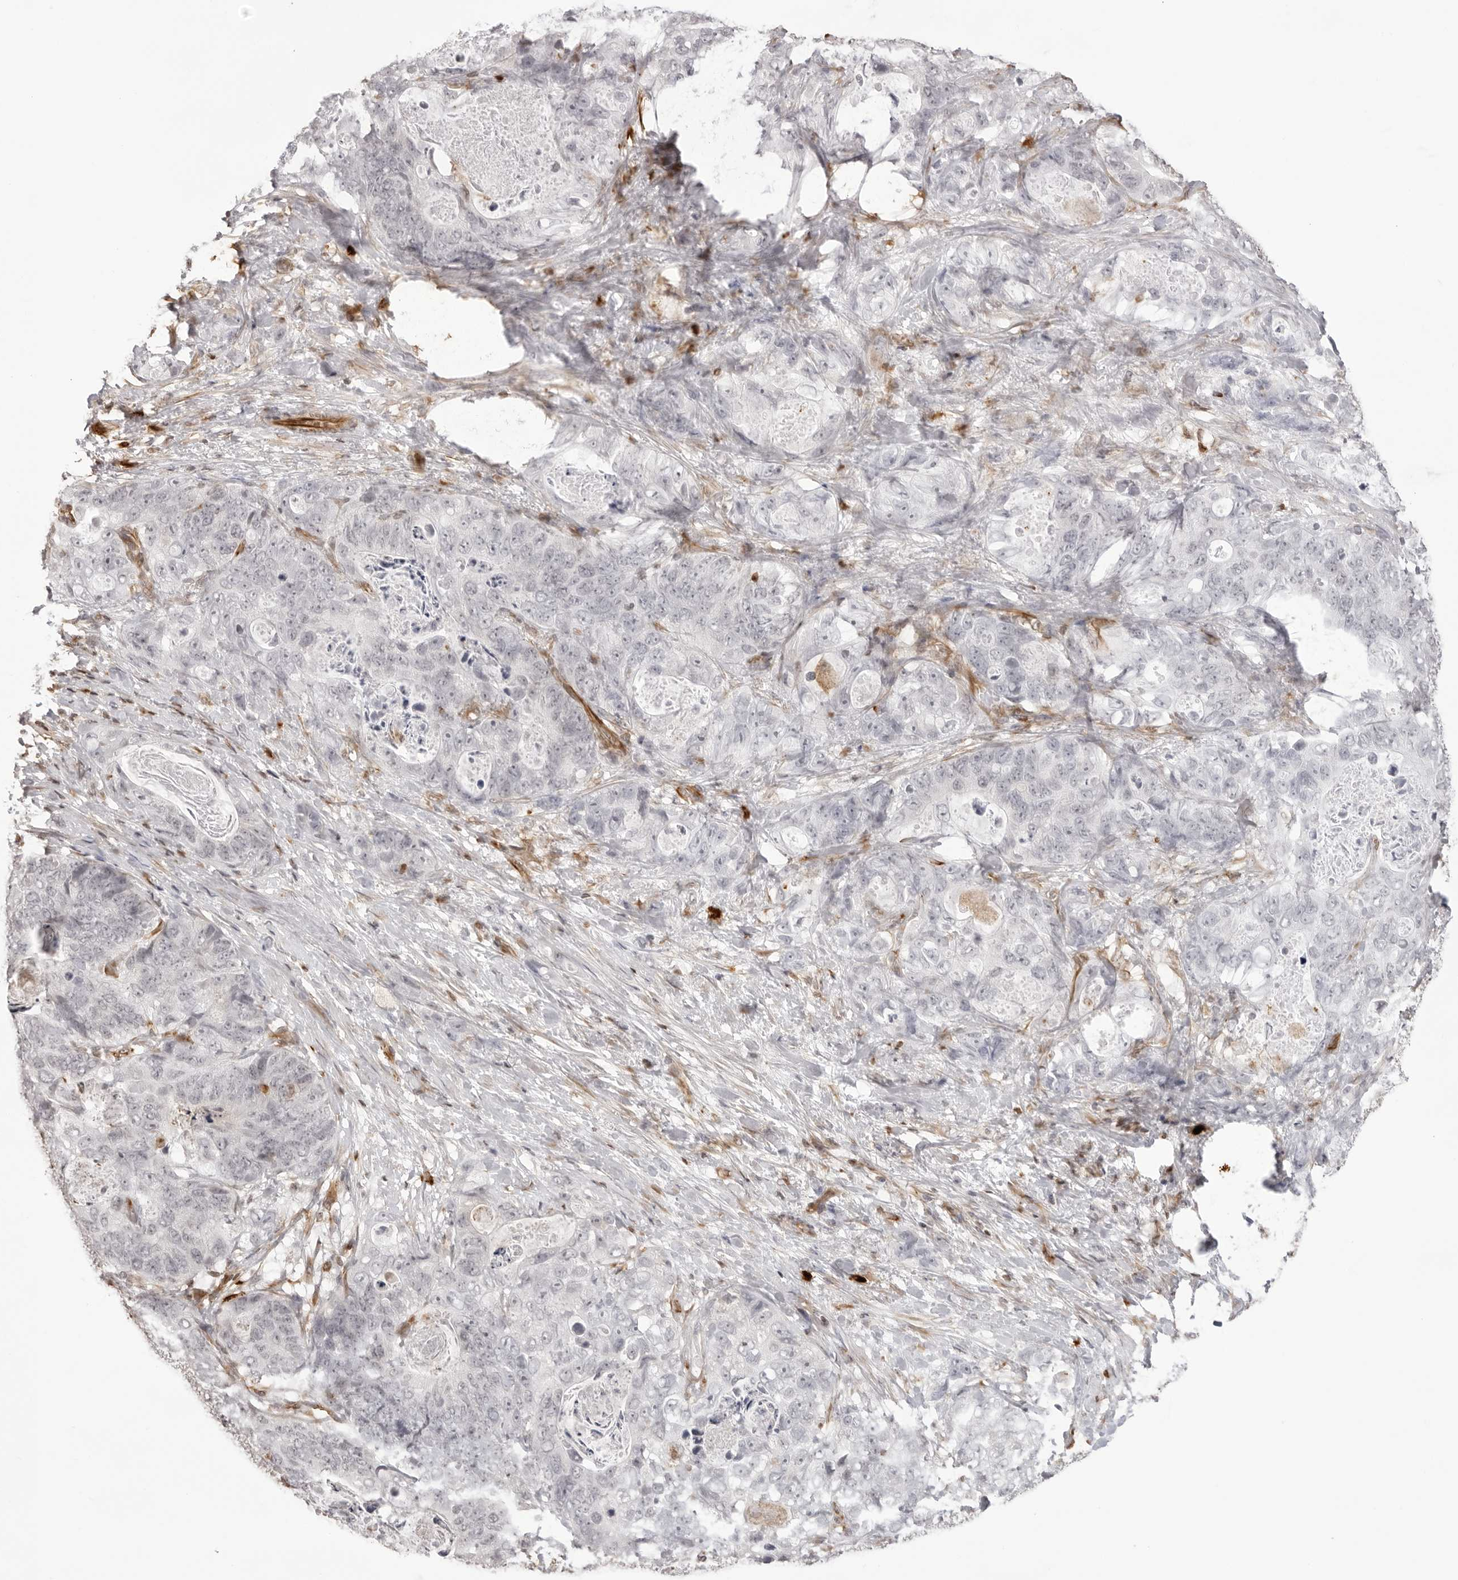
{"staining": {"intensity": "negative", "quantity": "none", "location": "none"}, "tissue": "stomach cancer", "cell_type": "Tumor cells", "image_type": "cancer", "snomed": [{"axis": "morphology", "description": "Normal tissue, NOS"}, {"axis": "morphology", "description": "Adenocarcinoma, NOS"}, {"axis": "topography", "description": "Stomach"}], "caption": "IHC histopathology image of adenocarcinoma (stomach) stained for a protein (brown), which demonstrates no positivity in tumor cells. (Stains: DAB (3,3'-diaminobenzidine) IHC with hematoxylin counter stain, Microscopy: brightfield microscopy at high magnification).", "gene": "DYNLT5", "patient": {"sex": "female", "age": 89}}